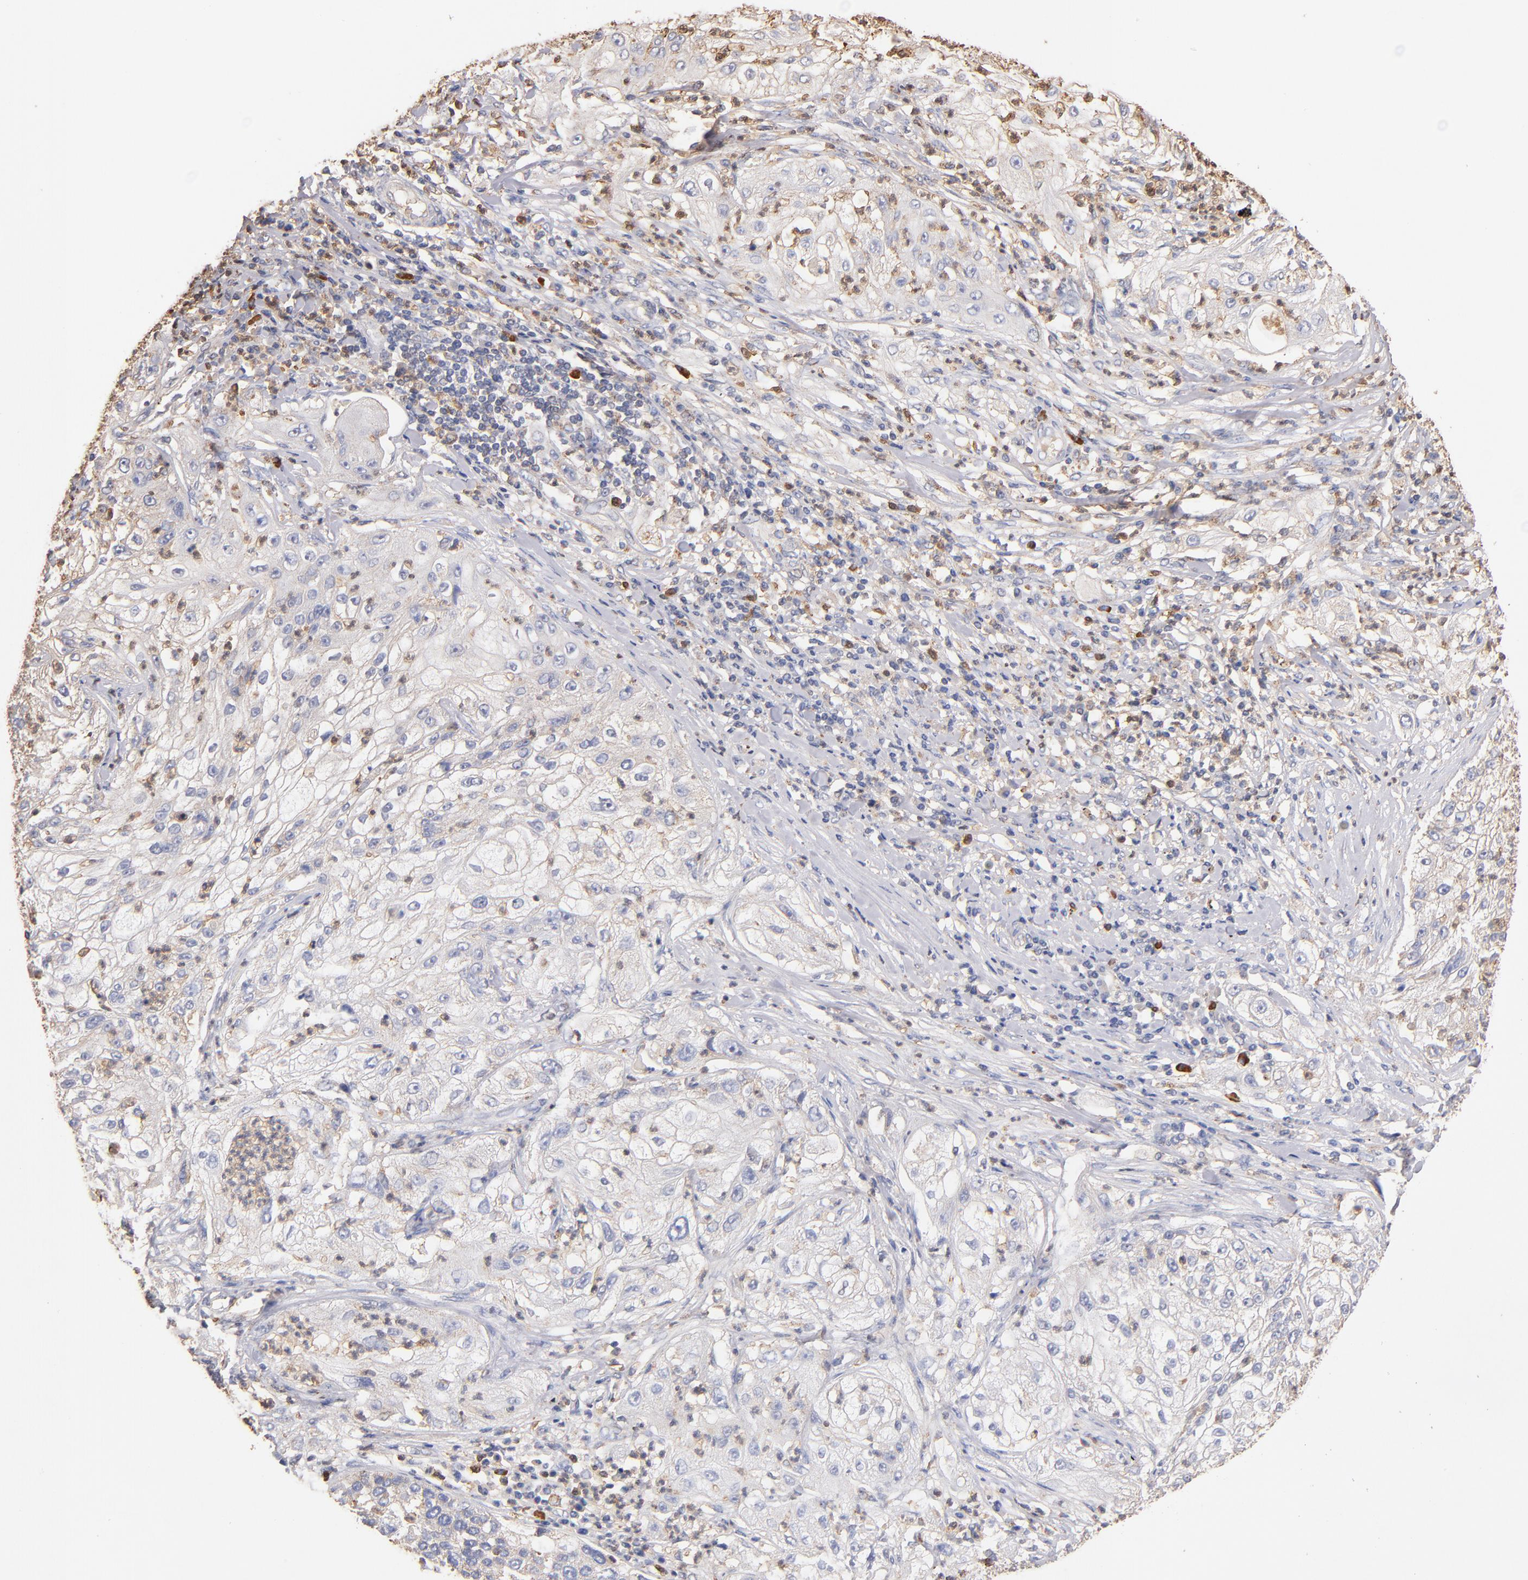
{"staining": {"intensity": "negative", "quantity": "none", "location": "none"}, "tissue": "lung cancer", "cell_type": "Tumor cells", "image_type": "cancer", "snomed": [{"axis": "morphology", "description": "Inflammation, NOS"}, {"axis": "morphology", "description": "Squamous cell carcinoma, NOS"}, {"axis": "topography", "description": "Lymph node"}, {"axis": "topography", "description": "Soft tissue"}, {"axis": "topography", "description": "Lung"}], "caption": "Immunohistochemical staining of lung cancer (squamous cell carcinoma) shows no significant positivity in tumor cells.", "gene": "RO60", "patient": {"sex": "male", "age": 66}}